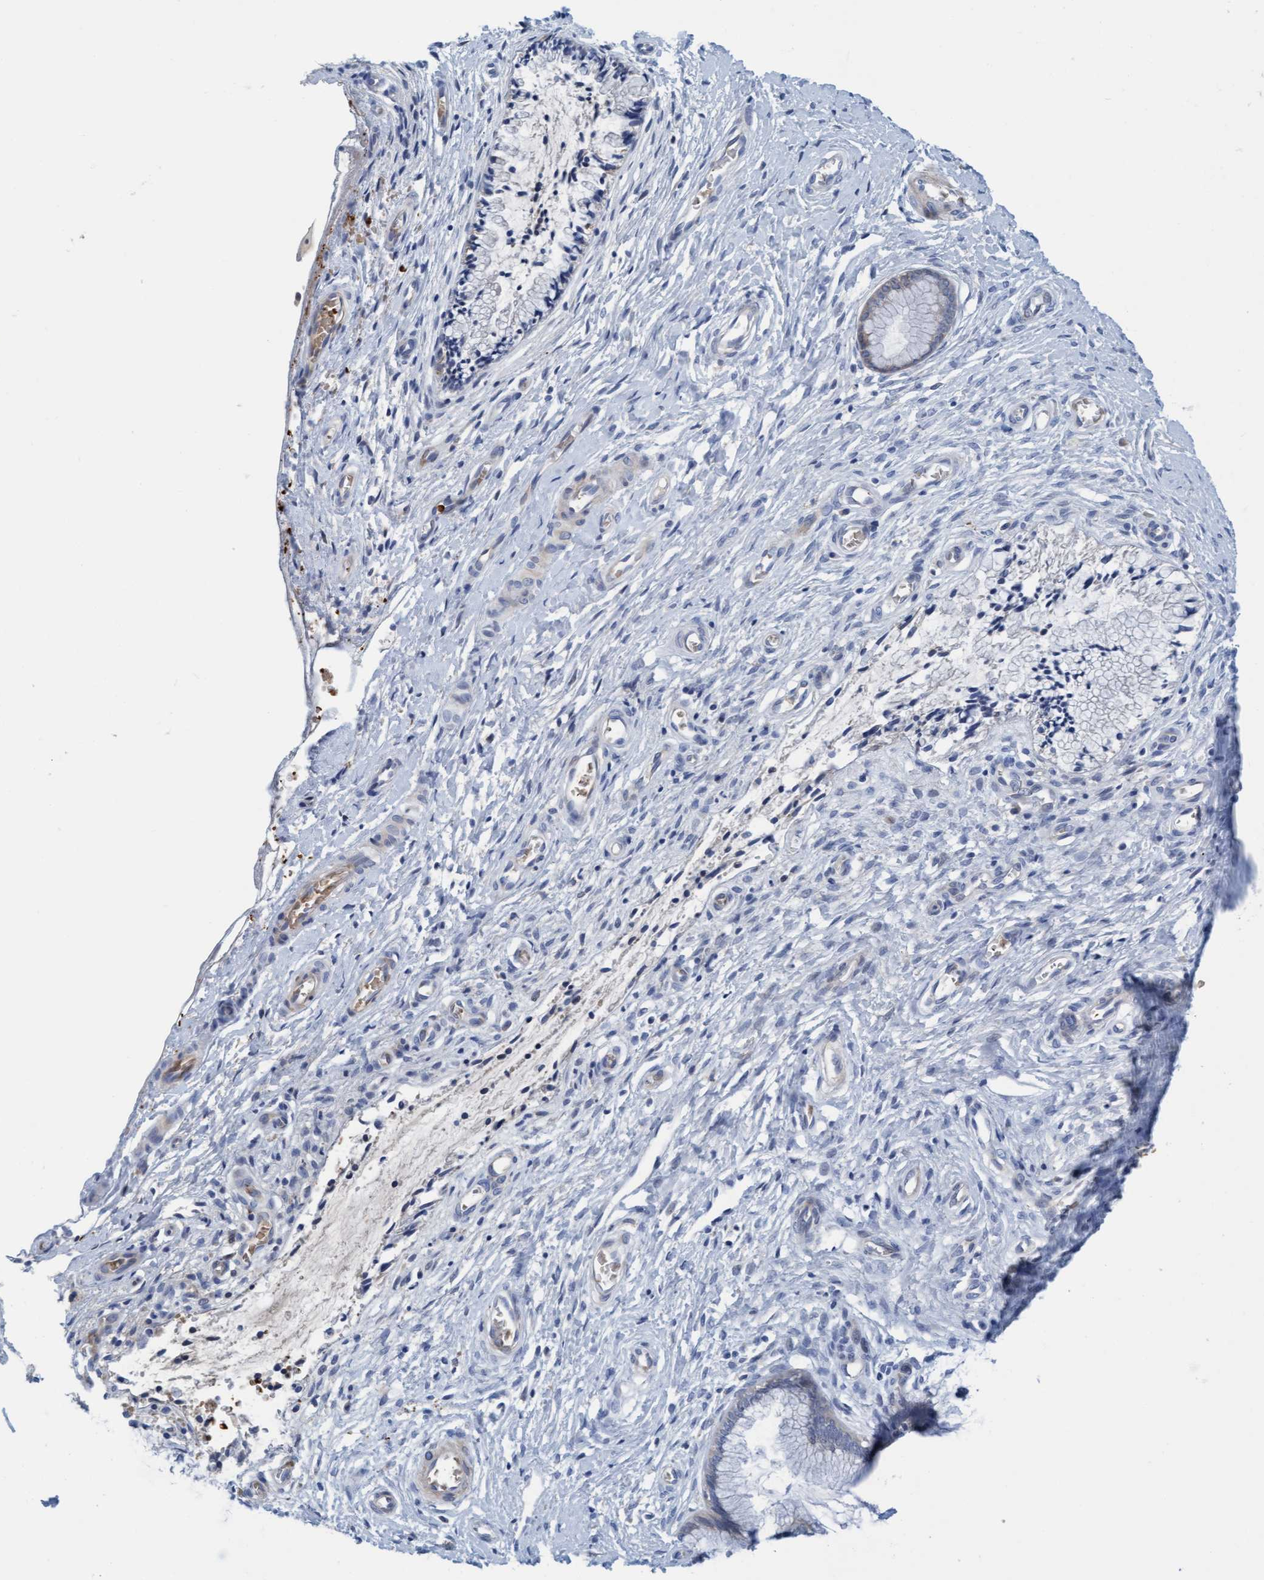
{"staining": {"intensity": "negative", "quantity": "none", "location": "none"}, "tissue": "cervix", "cell_type": "Glandular cells", "image_type": "normal", "snomed": [{"axis": "morphology", "description": "Normal tissue, NOS"}, {"axis": "topography", "description": "Cervix"}], "caption": "The histopathology image demonstrates no significant staining in glandular cells of cervix.", "gene": "P2RX5", "patient": {"sex": "female", "age": 55}}